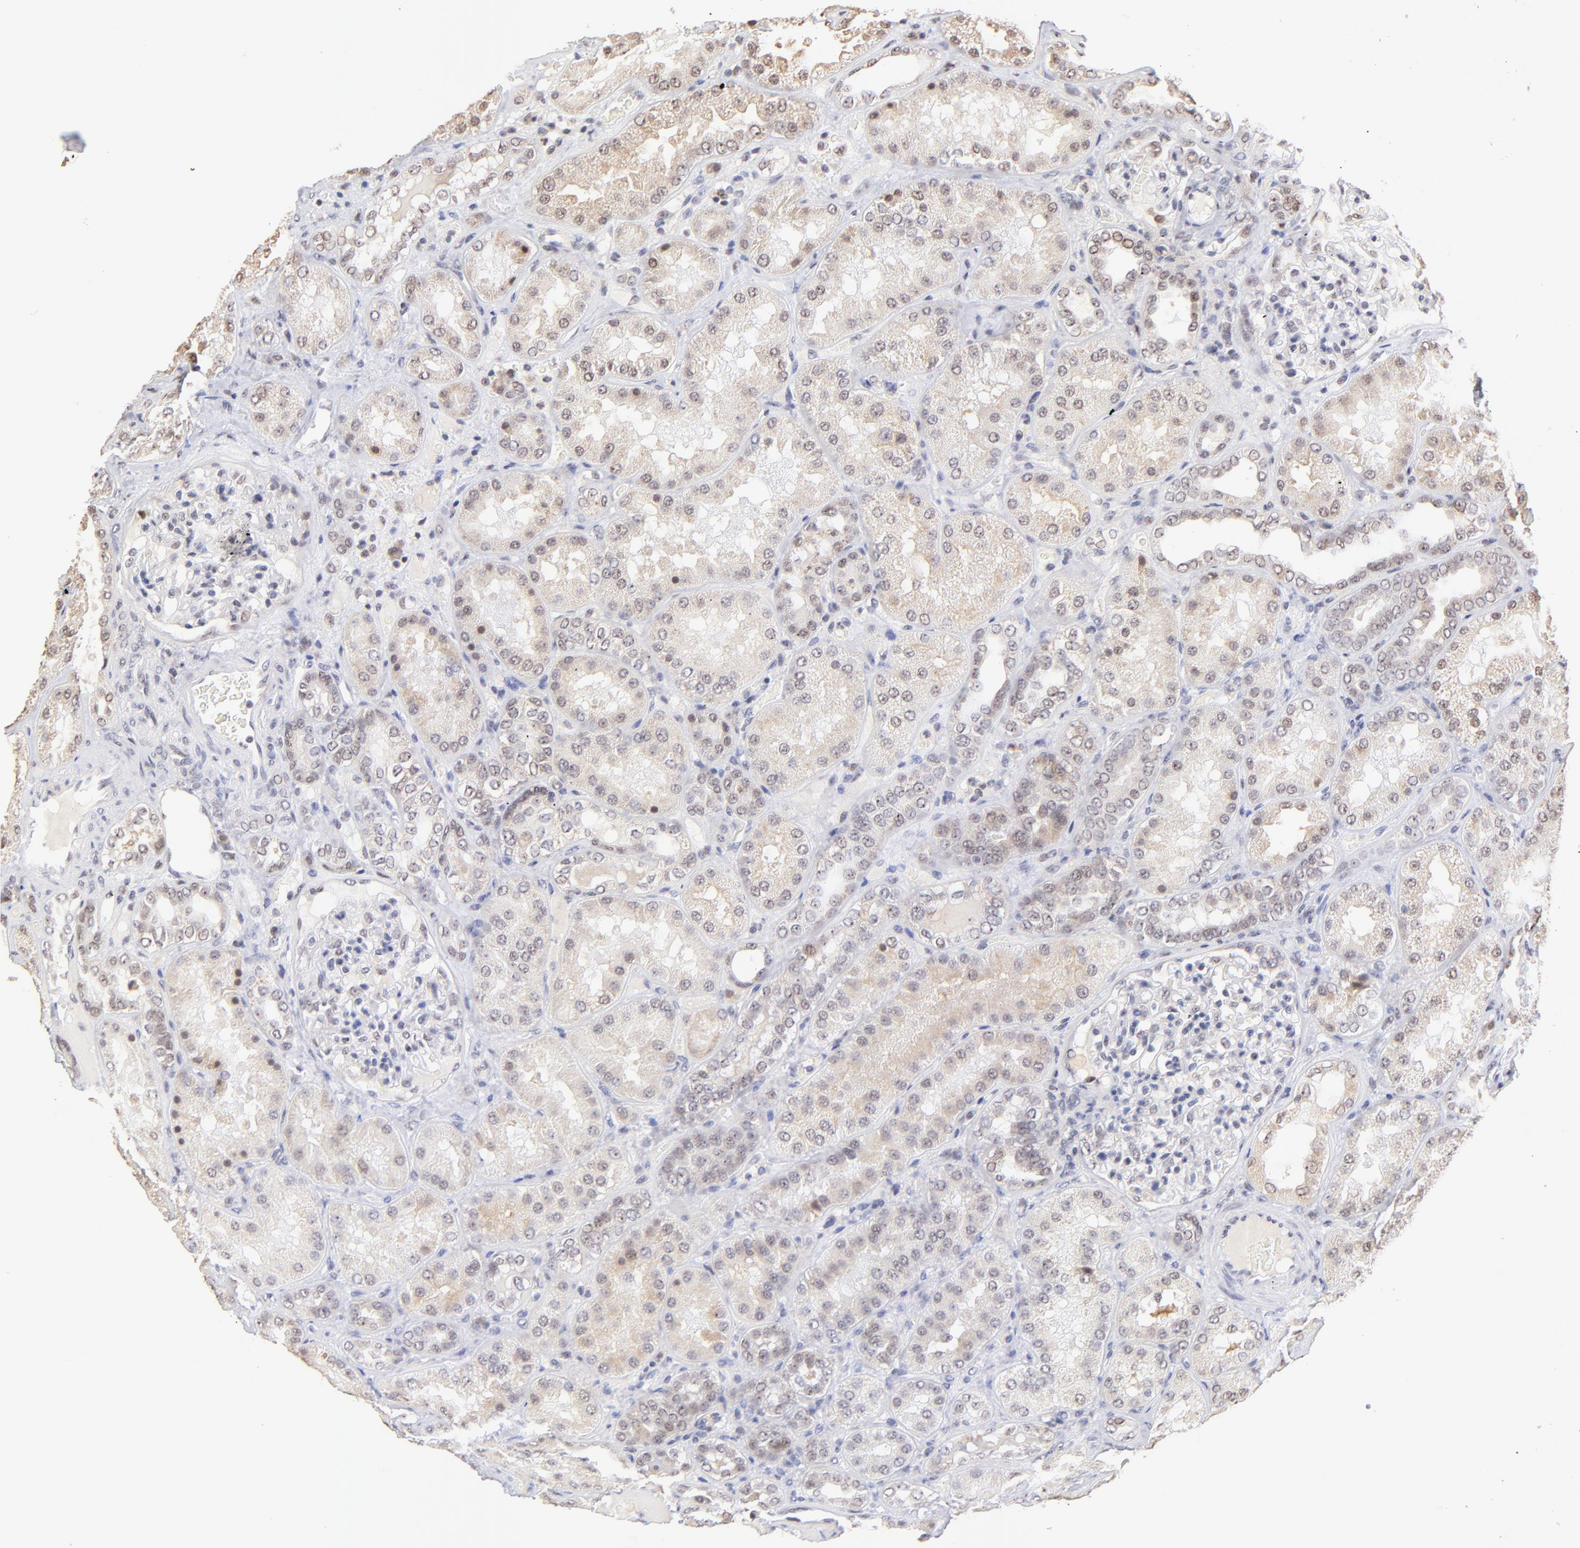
{"staining": {"intensity": "negative", "quantity": "none", "location": "none"}, "tissue": "kidney", "cell_type": "Cells in glomeruli", "image_type": "normal", "snomed": [{"axis": "morphology", "description": "Normal tissue, NOS"}, {"axis": "topography", "description": "Kidney"}], "caption": "IHC micrograph of unremarkable human kidney stained for a protein (brown), which displays no staining in cells in glomeruli.", "gene": "ZNF670", "patient": {"sex": "female", "age": 56}}